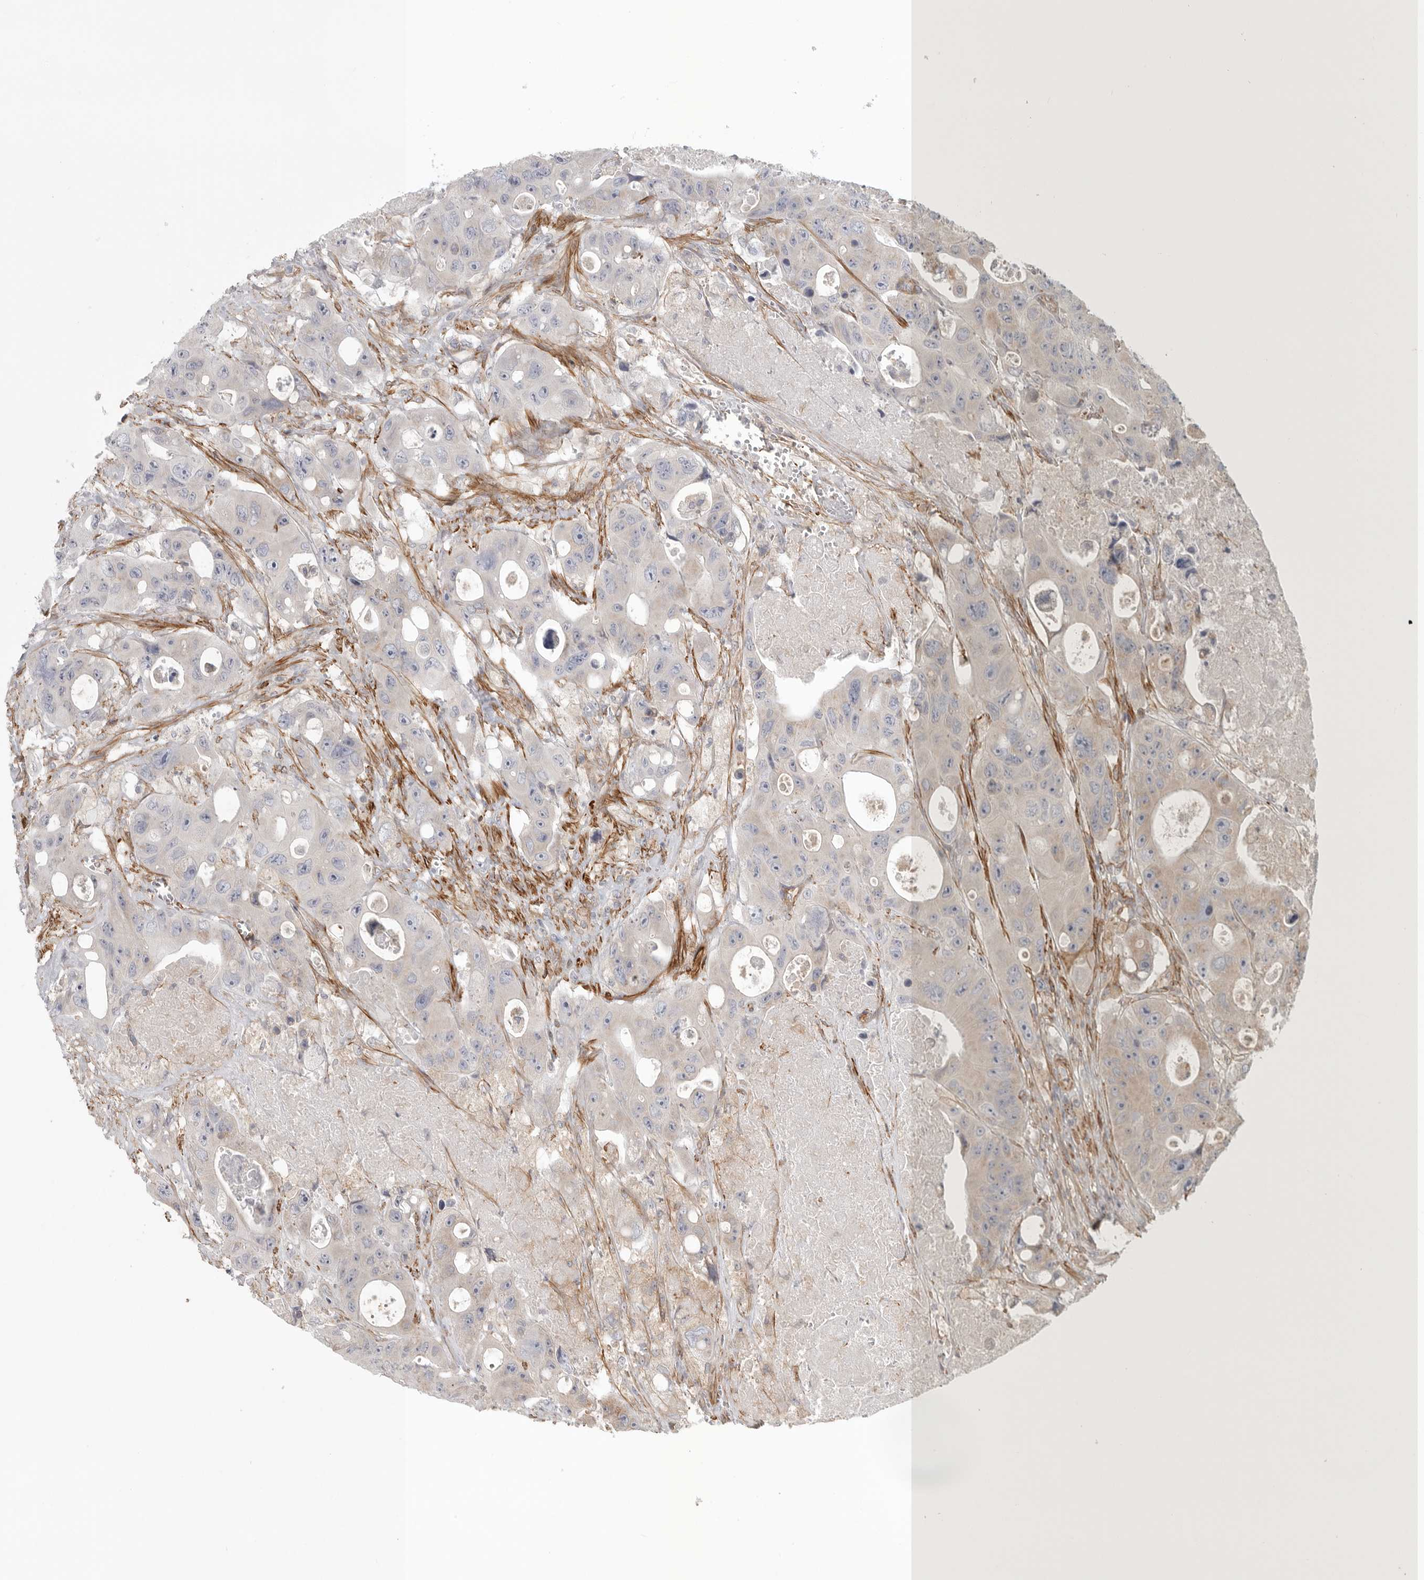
{"staining": {"intensity": "negative", "quantity": "none", "location": "none"}, "tissue": "colorectal cancer", "cell_type": "Tumor cells", "image_type": "cancer", "snomed": [{"axis": "morphology", "description": "Adenocarcinoma, NOS"}, {"axis": "topography", "description": "Colon"}], "caption": "IHC histopathology image of neoplastic tissue: human colorectal adenocarcinoma stained with DAB shows no significant protein positivity in tumor cells. The staining is performed using DAB (3,3'-diaminobenzidine) brown chromogen with nuclei counter-stained in using hematoxylin.", "gene": "LONRF1", "patient": {"sex": "female", "age": 46}}